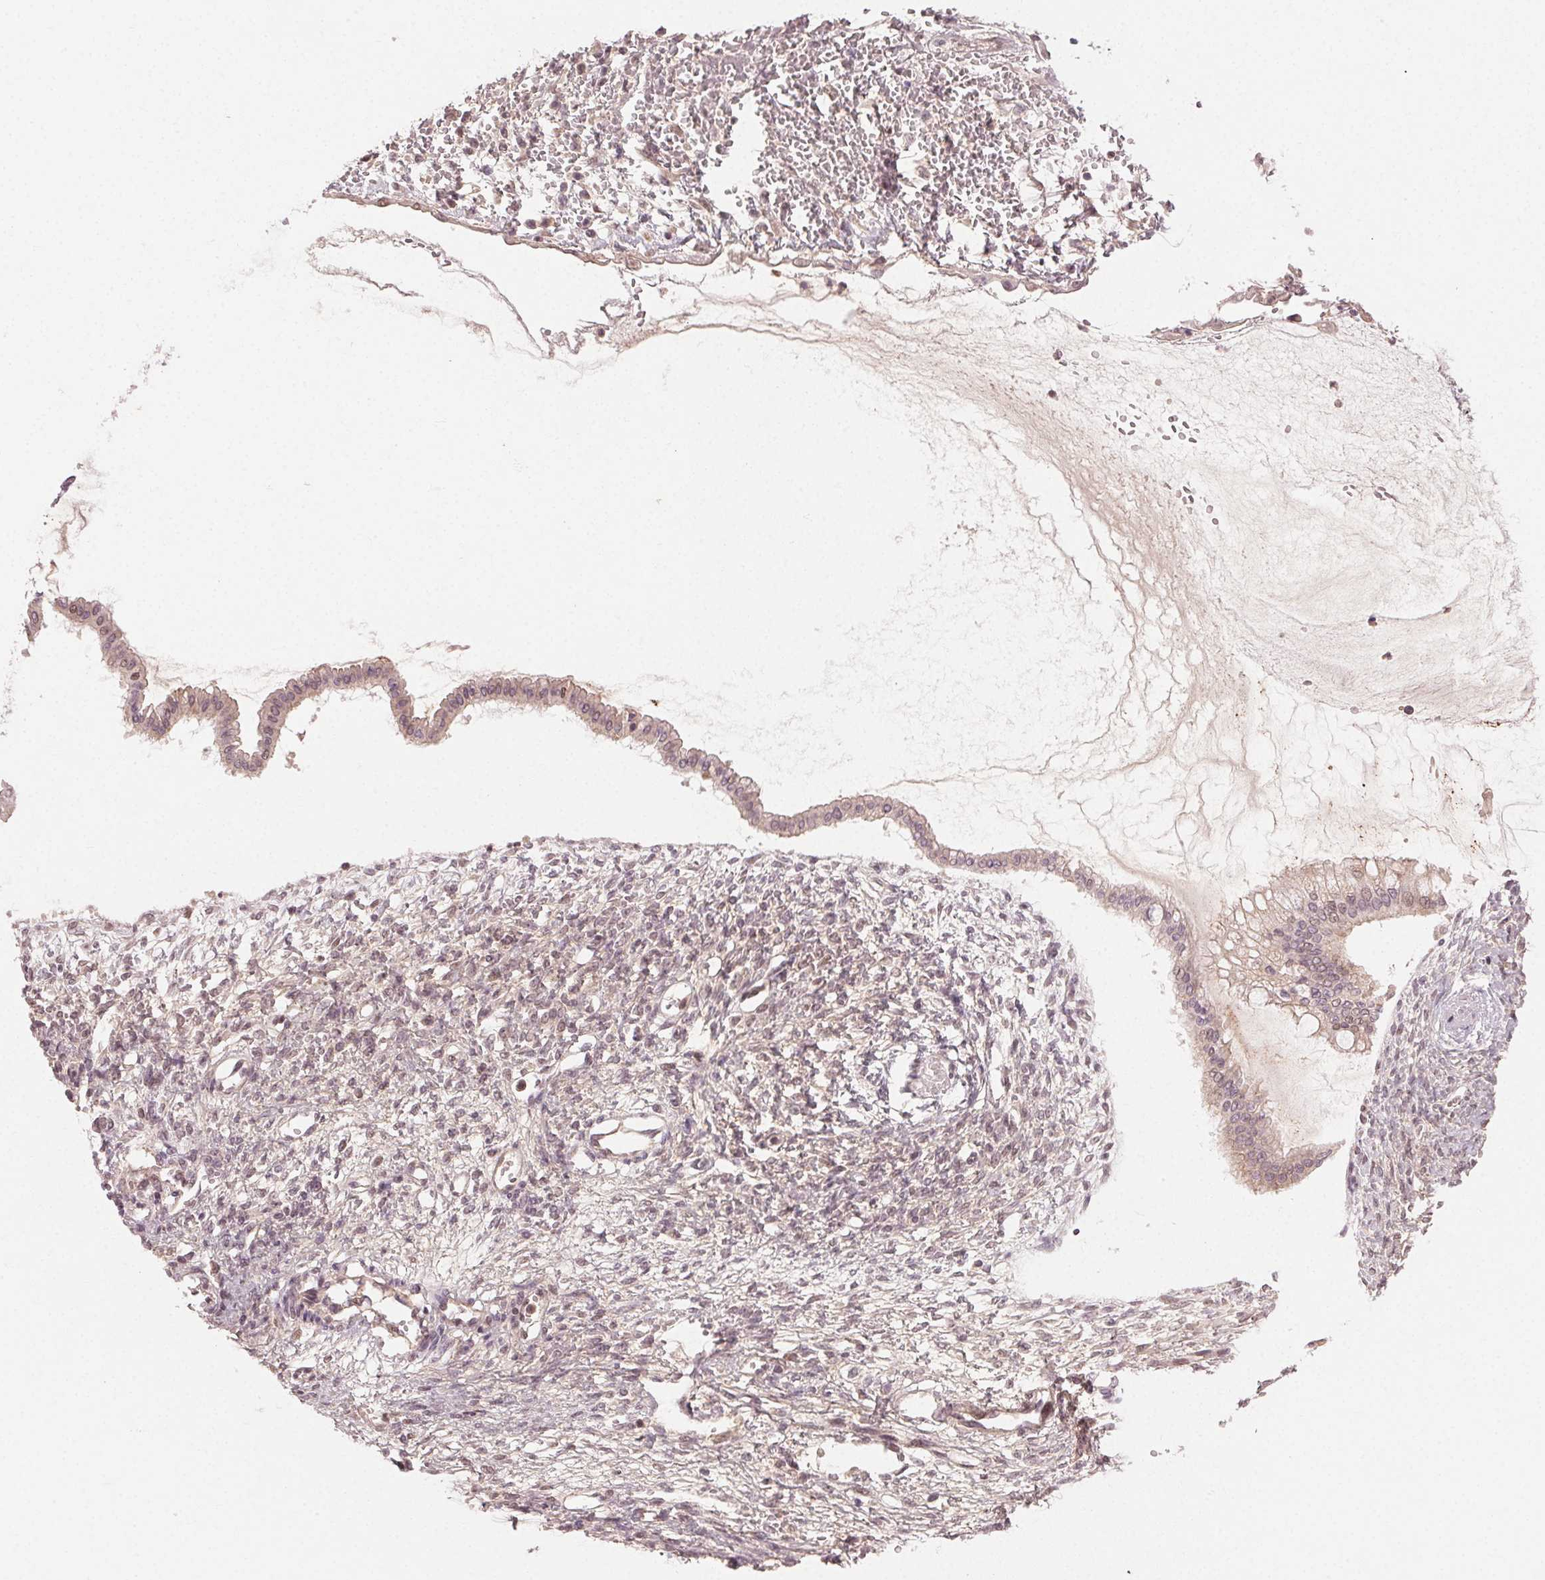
{"staining": {"intensity": "weak", "quantity": "<25%", "location": "cytoplasmic/membranous,nuclear"}, "tissue": "ovarian cancer", "cell_type": "Tumor cells", "image_type": "cancer", "snomed": [{"axis": "morphology", "description": "Cystadenocarcinoma, mucinous, NOS"}, {"axis": "topography", "description": "Ovary"}], "caption": "Immunohistochemistry (IHC) of human ovarian cancer displays no staining in tumor cells.", "gene": "TUB", "patient": {"sex": "female", "age": 73}}